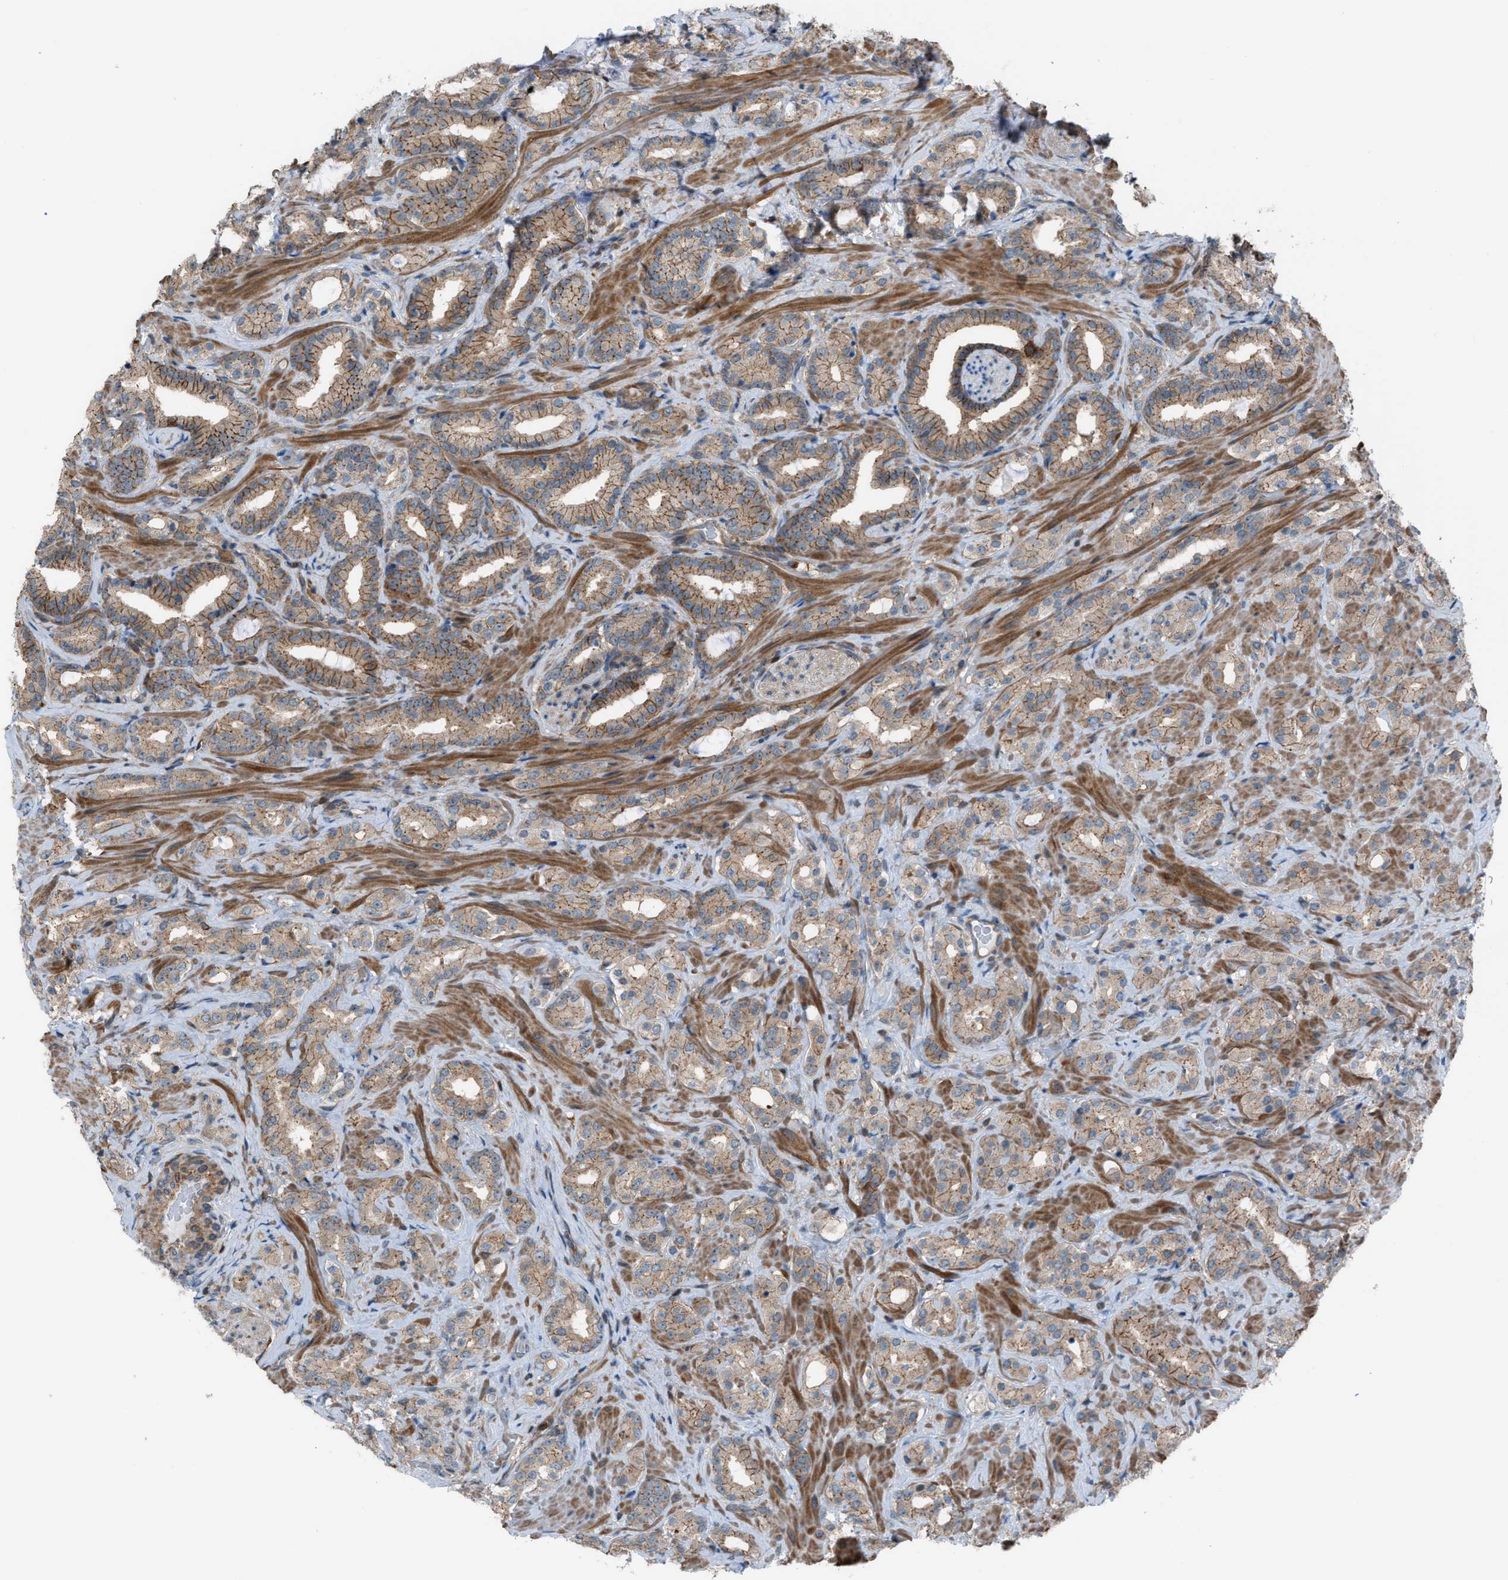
{"staining": {"intensity": "moderate", "quantity": ">75%", "location": "cytoplasmic/membranous"}, "tissue": "prostate cancer", "cell_type": "Tumor cells", "image_type": "cancer", "snomed": [{"axis": "morphology", "description": "Adenocarcinoma, High grade"}, {"axis": "topography", "description": "Prostate"}], "caption": "Tumor cells reveal medium levels of moderate cytoplasmic/membranous expression in approximately >75% of cells in prostate cancer (high-grade adenocarcinoma). (brown staining indicates protein expression, while blue staining denotes nuclei).", "gene": "DYRK1A", "patient": {"sex": "male", "age": 64}}